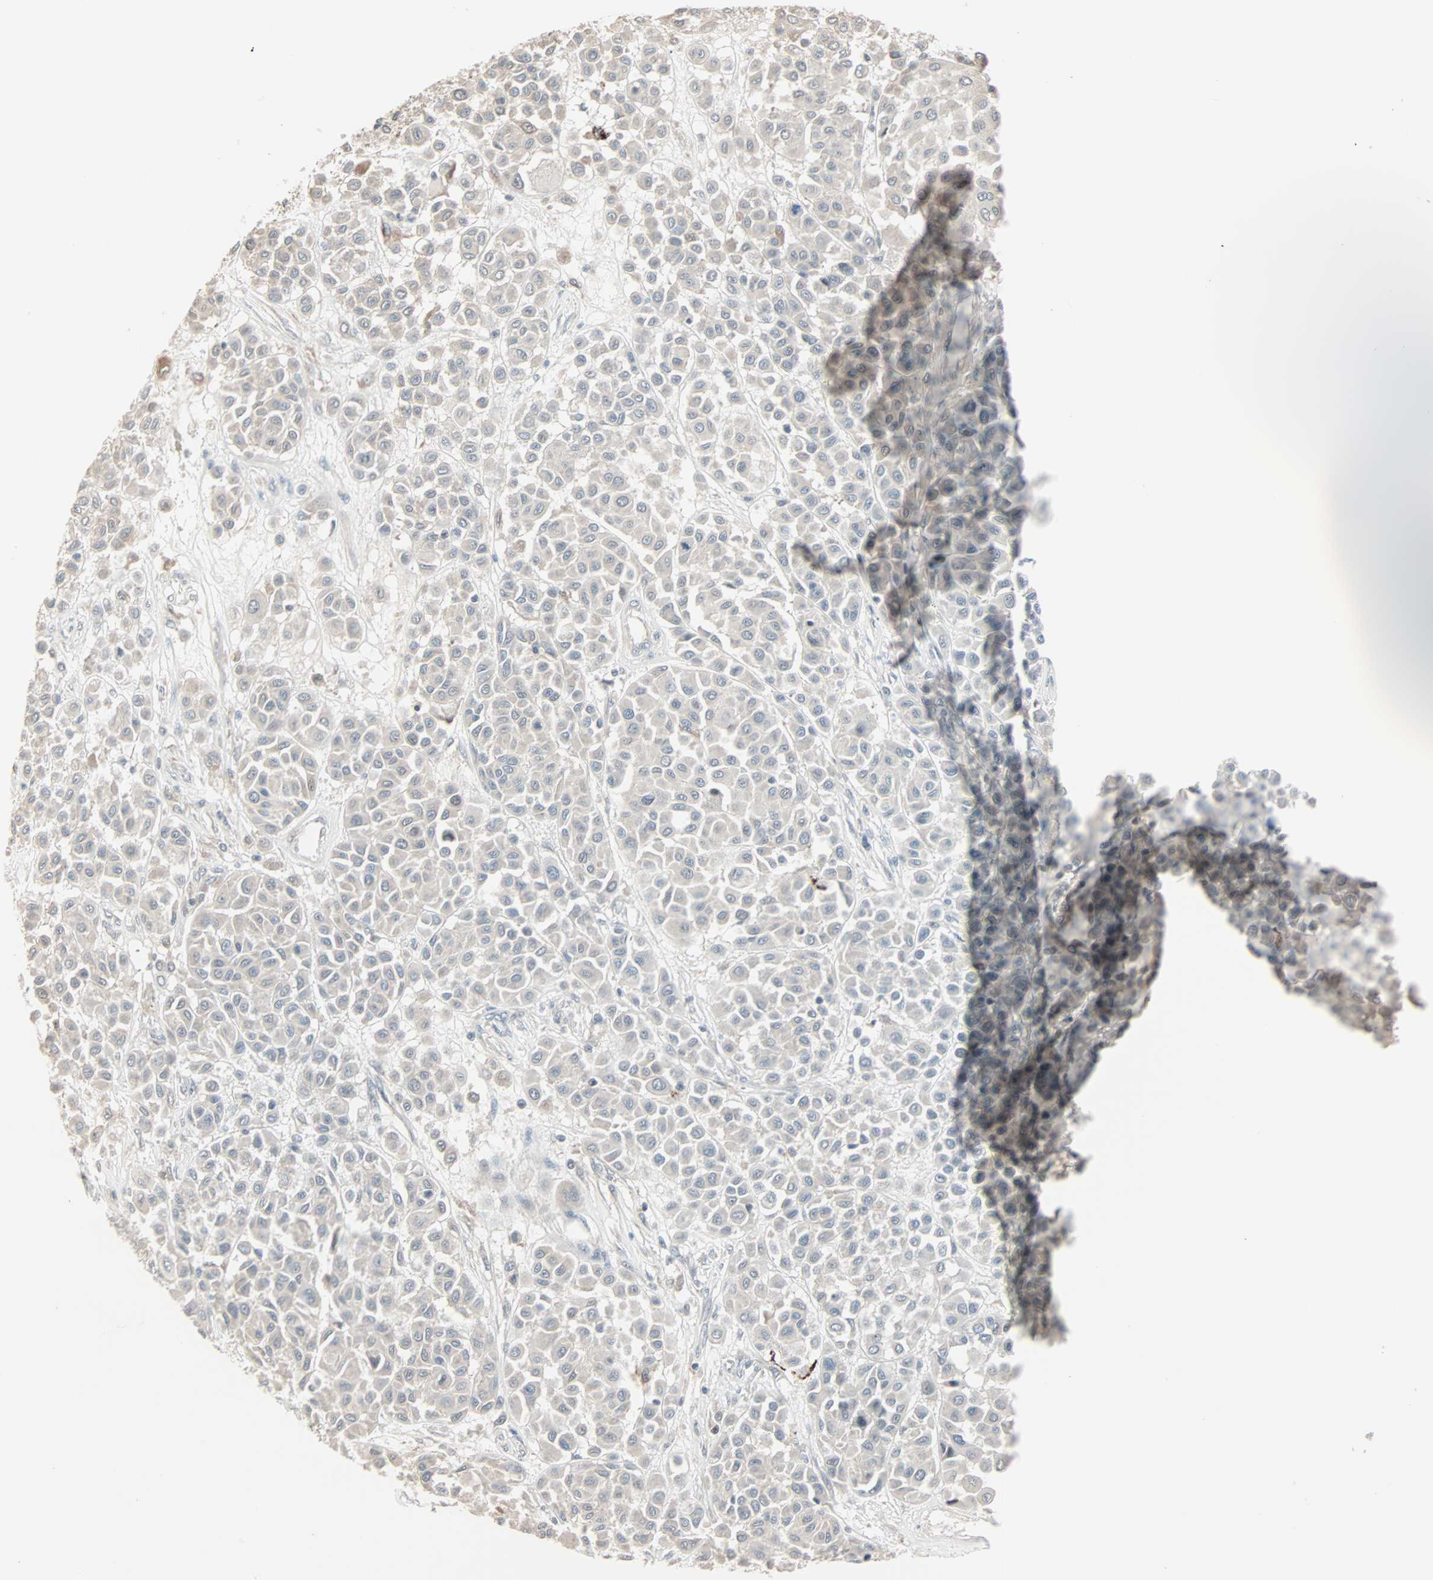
{"staining": {"intensity": "weak", "quantity": "25%-75%", "location": "cytoplasmic/membranous"}, "tissue": "melanoma", "cell_type": "Tumor cells", "image_type": "cancer", "snomed": [{"axis": "morphology", "description": "Malignant melanoma, Metastatic site"}, {"axis": "topography", "description": "Soft tissue"}], "caption": "Immunohistochemical staining of human malignant melanoma (metastatic site) exhibits weak cytoplasmic/membranous protein staining in about 25%-75% of tumor cells.", "gene": "KDM4A", "patient": {"sex": "male", "age": 41}}